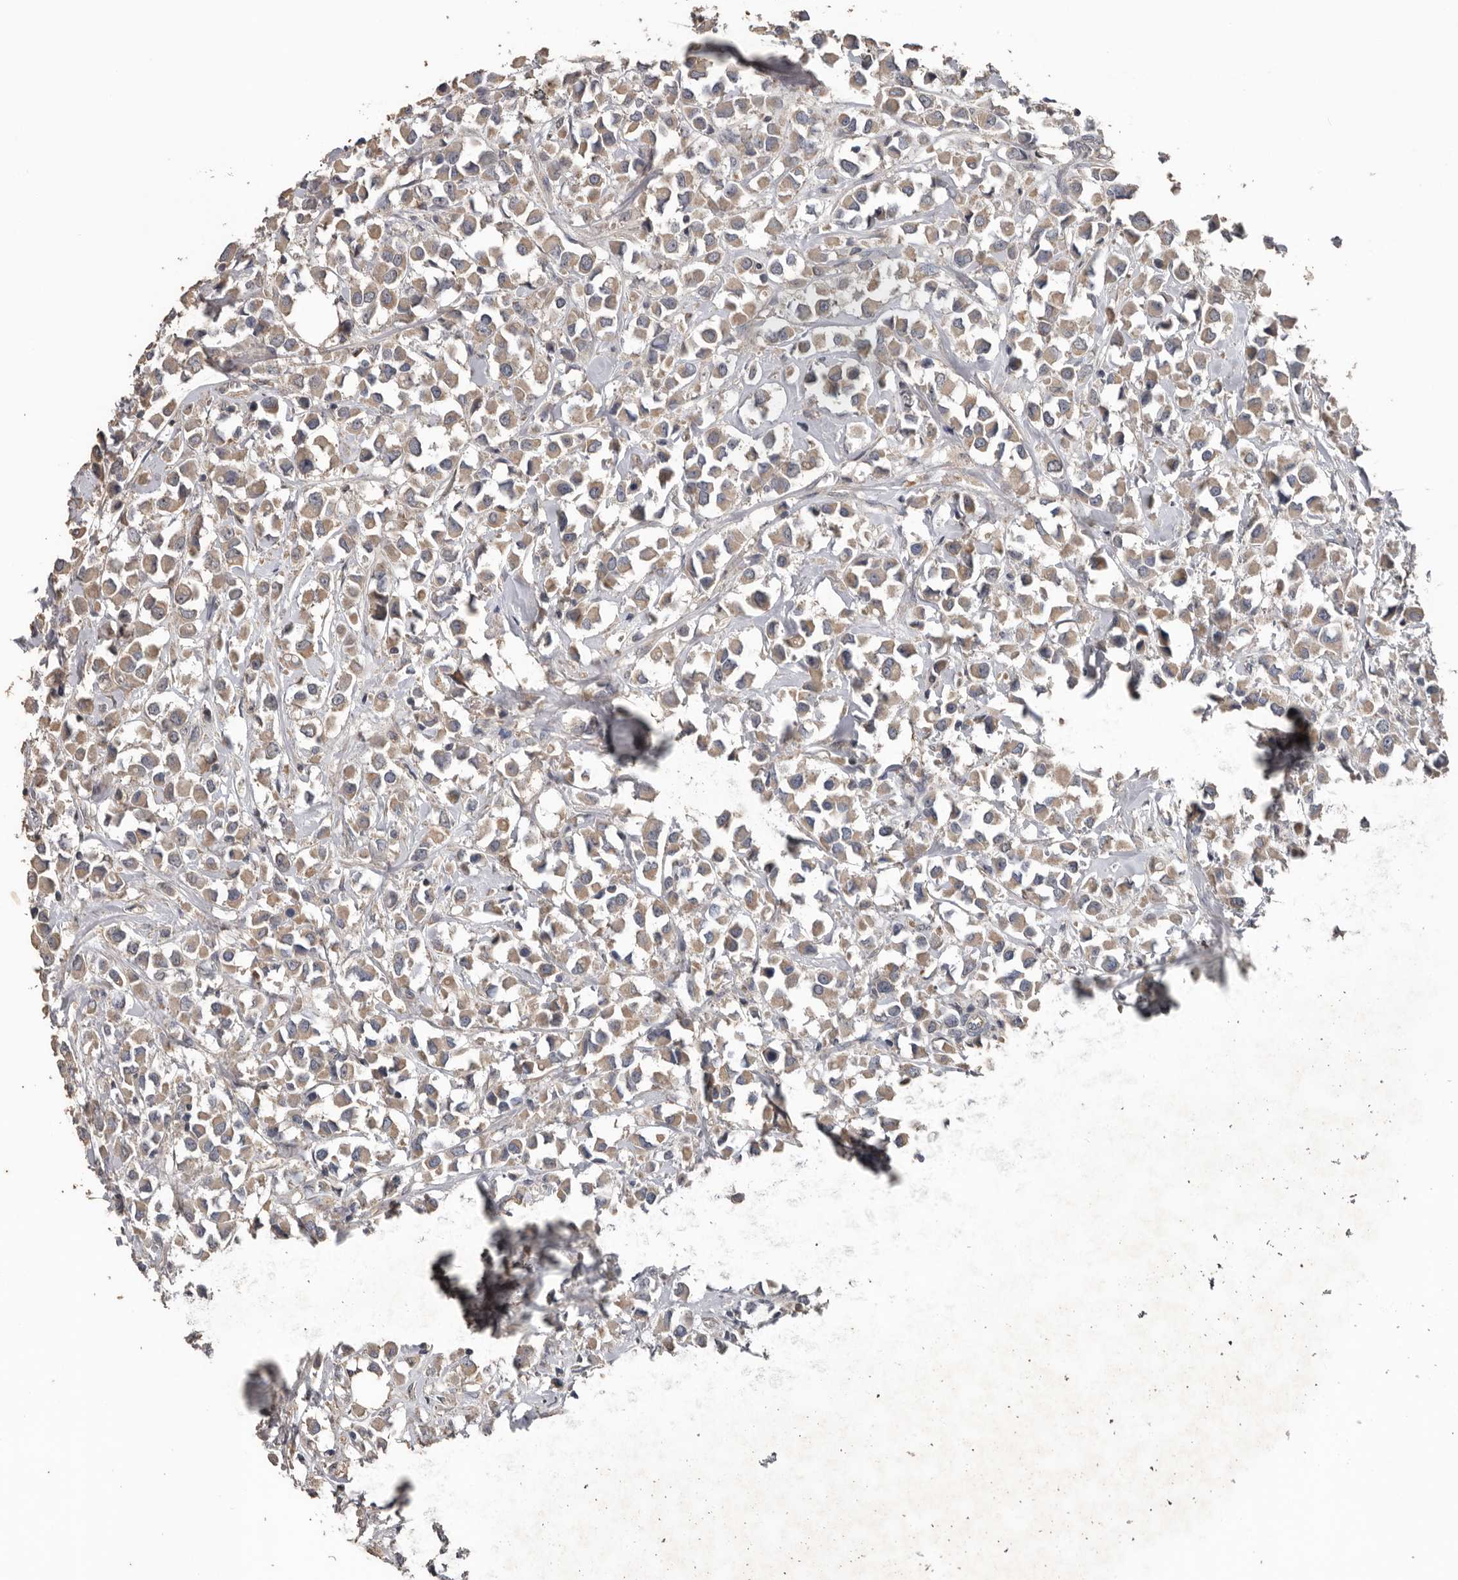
{"staining": {"intensity": "weak", "quantity": ">75%", "location": "cytoplasmic/membranous"}, "tissue": "breast cancer", "cell_type": "Tumor cells", "image_type": "cancer", "snomed": [{"axis": "morphology", "description": "Duct carcinoma"}, {"axis": "topography", "description": "Breast"}], "caption": "This image reveals immunohistochemistry staining of breast cancer (invasive ductal carcinoma), with low weak cytoplasmic/membranous expression in about >75% of tumor cells.", "gene": "HYAL4", "patient": {"sex": "female", "age": 61}}